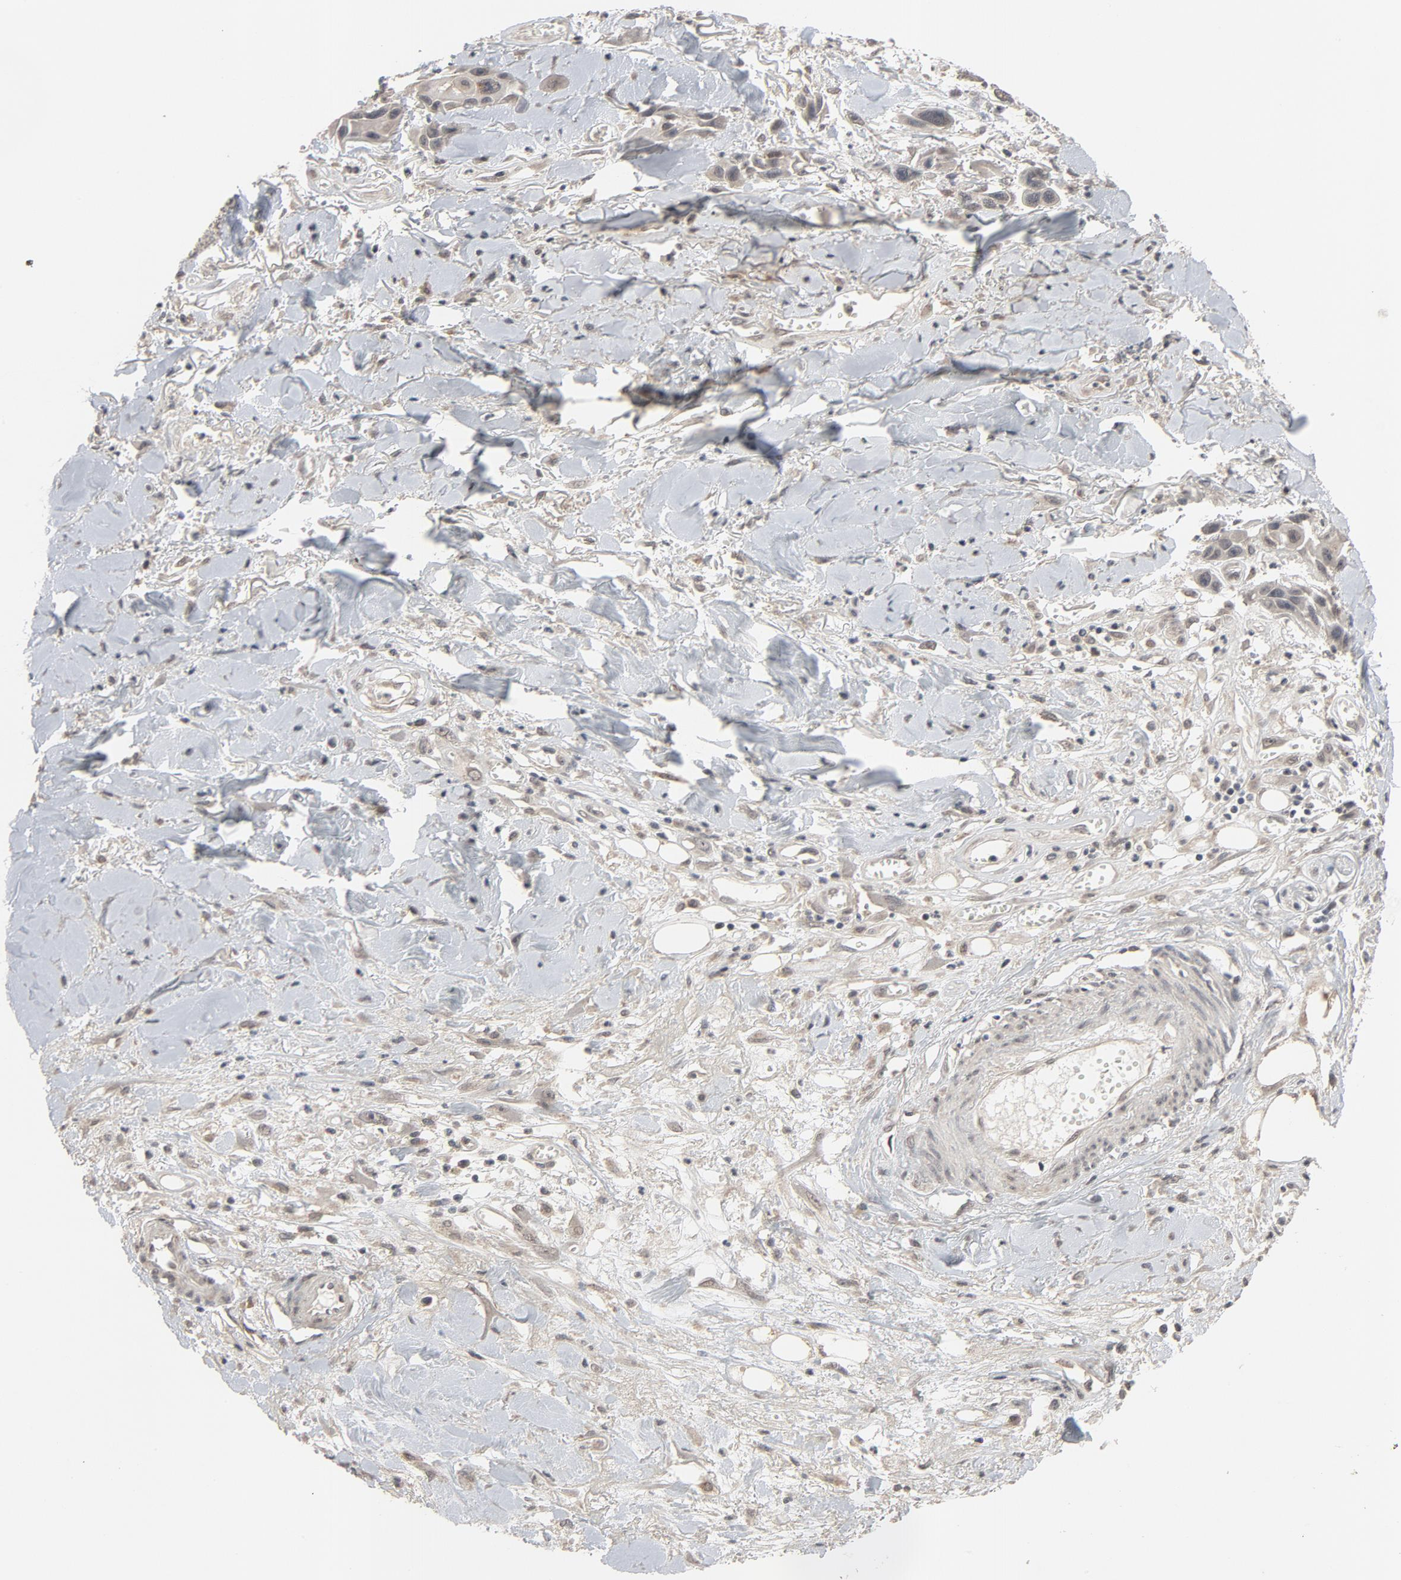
{"staining": {"intensity": "weak", "quantity": "25%-75%", "location": "cytoplasmic/membranous"}, "tissue": "skin cancer", "cell_type": "Tumor cells", "image_type": "cancer", "snomed": [{"axis": "morphology", "description": "Squamous cell carcinoma, NOS"}, {"axis": "topography", "description": "Skin"}, {"axis": "topography", "description": "Anal"}], "caption": "IHC image of skin cancer (squamous cell carcinoma) stained for a protein (brown), which demonstrates low levels of weak cytoplasmic/membranous staining in about 25%-75% of tumor cells.", "gene": "MT3", "patient": {"sex": "female", "age": 55}}